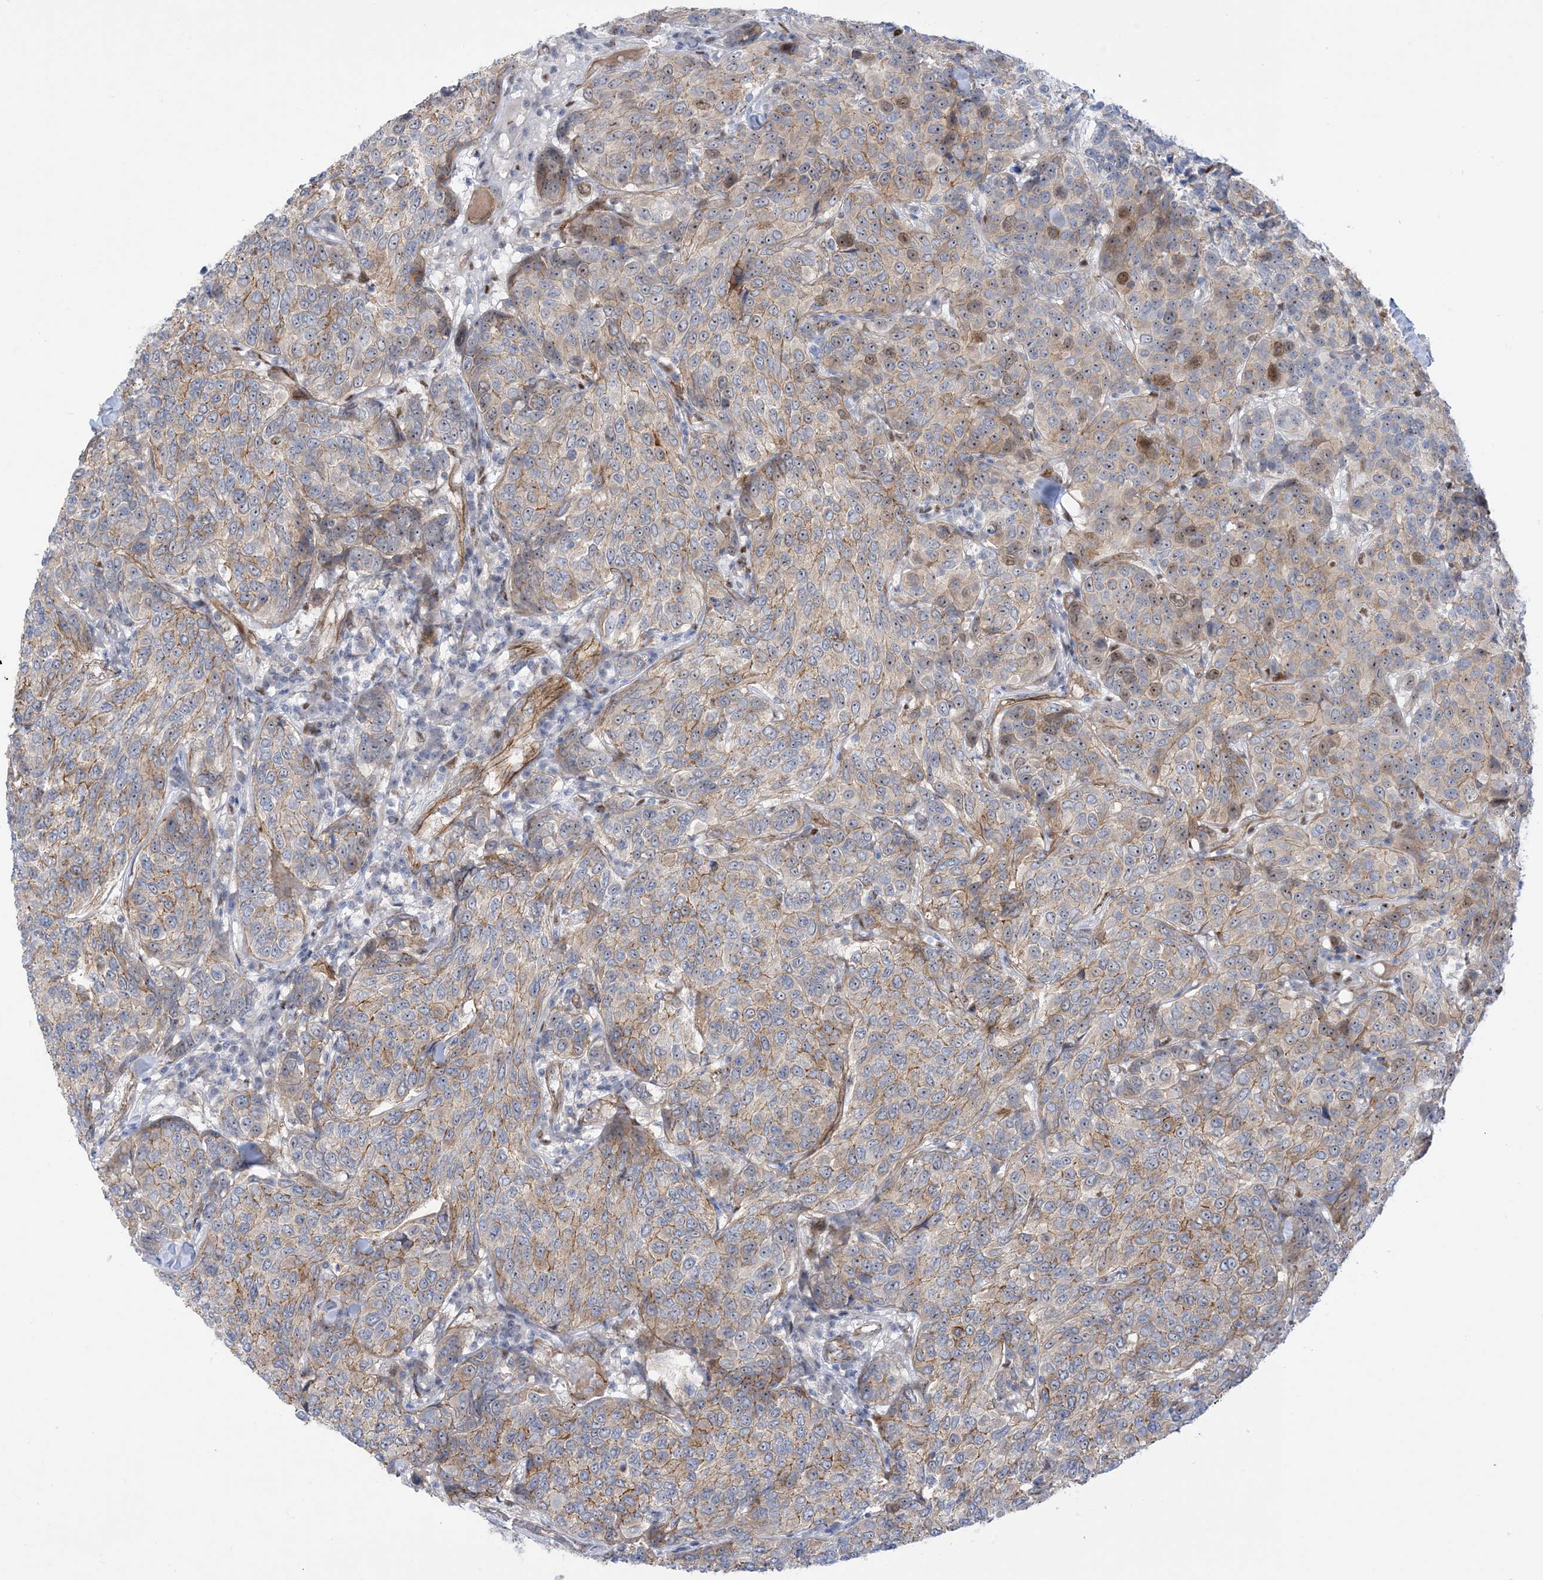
{"staining": {"intensity": "moderate", "quantity": ">75%", "location": "cytoplasmic/membranous,nuclear"}, "tissue": "breast cancer", "cell_type": "Tumor cells", "image_type": "cancer", "snomed": [{"axis": "morphology", "description": "Duct carcinoma"}, {"axis": "topography", "description": "Breast"}], "caption": "Protein positivity by immunohistochemistry displays moderate cytoplasmic/membranous and nuclear positivity in approximately >75% of tumor cells in breast cancer.", "gene": "MARS2", "patient": {"sex": "female", "age": 55}}